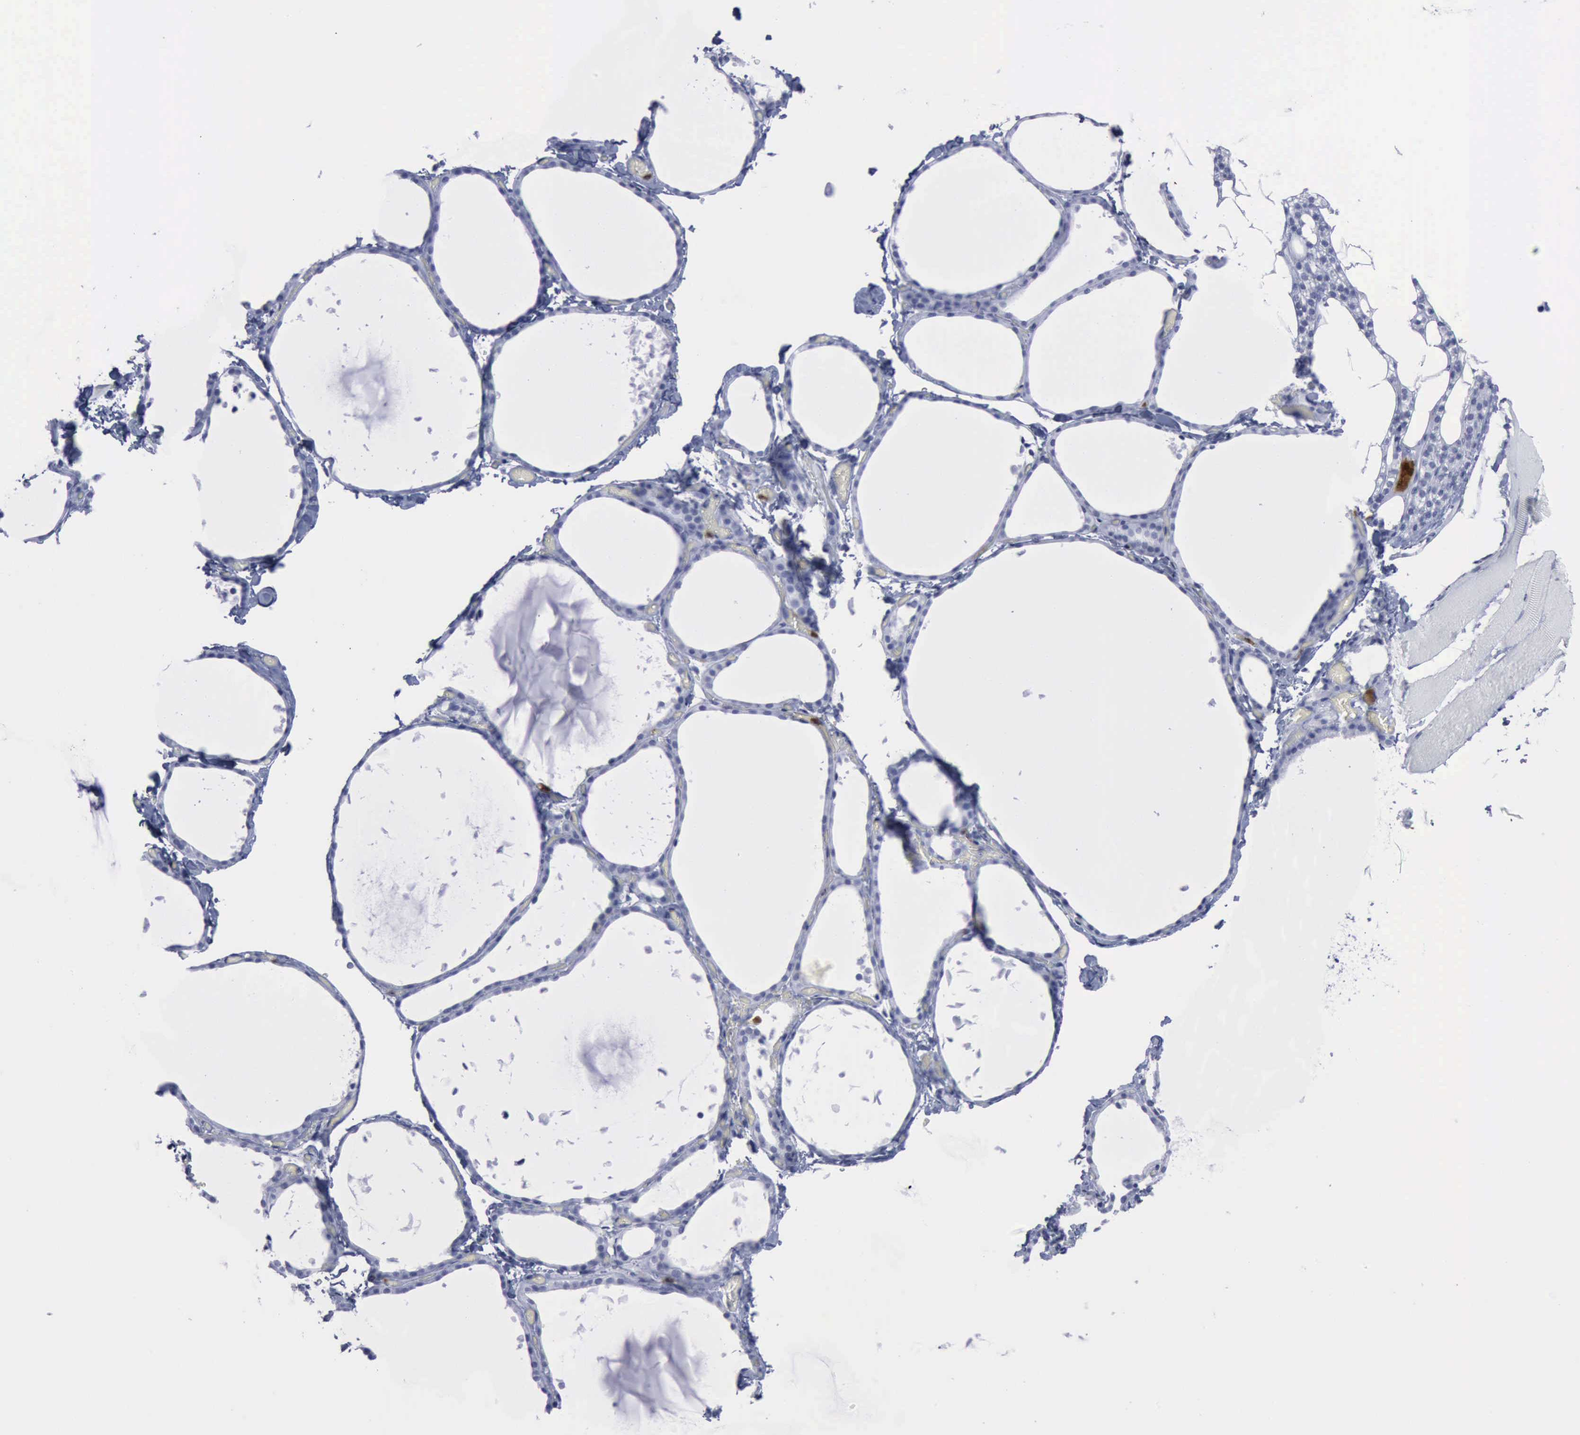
{"staining": {"intensity": "negative", "quantity": "none", "location": "none"}, "tissue": "thyroid gland", "cell_type": "Glandular cells", "image_type": "normal", "snomed": [{"axis": "morphology", "description": "Normal tissue, NOS"}, {"axis": "topography", "description": "Thyroid gland"}], "caption": "DAB immunohistochemical staining of benign thyroid gland exhibits no significant positivity in glandular cells.", "gene": "CSTA", "patient": {"sex": "female", "age": 22}}